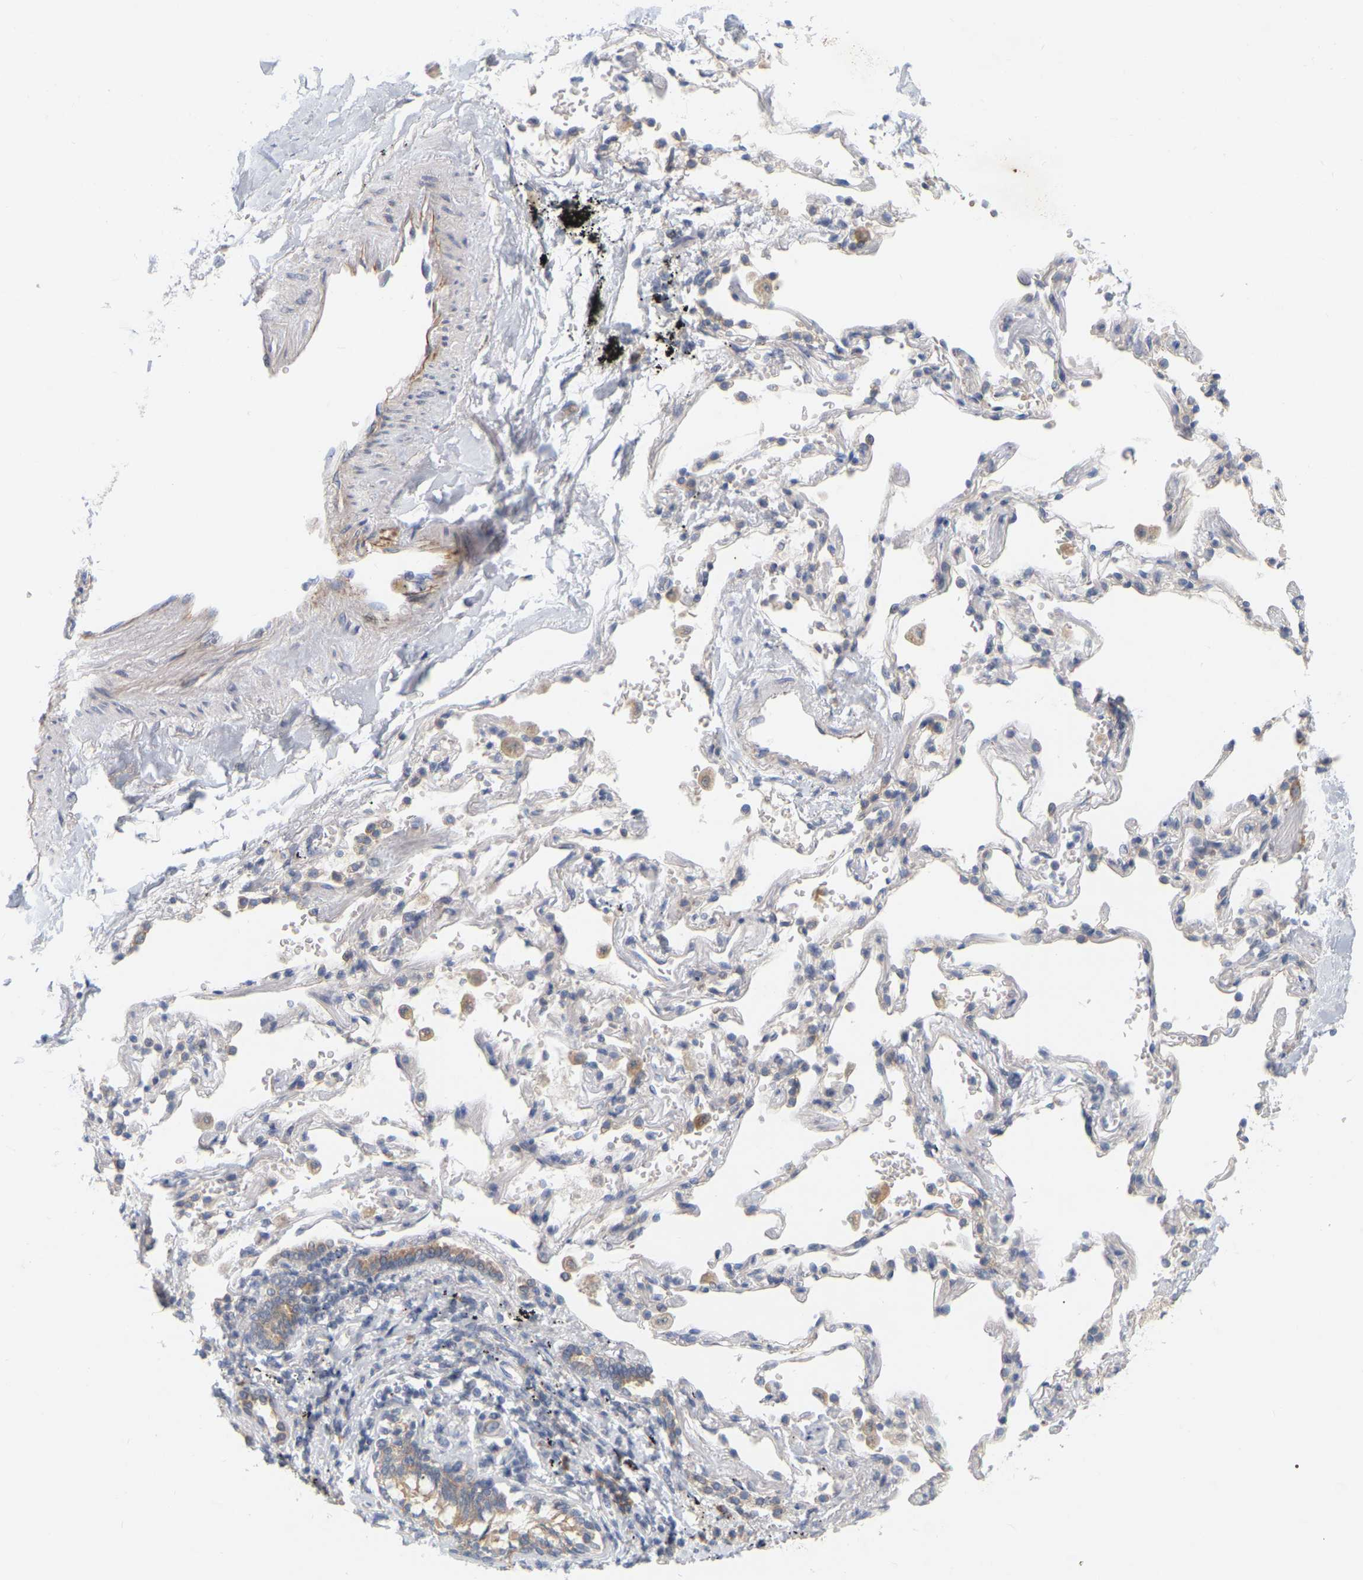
{"staining": {"intensity": "negative", "quantity": "none", "location": "none"}, "tissue": "adipose tissue", "cell_type": "Adipocytes", "image_type": "normal", "snomed": [{"axis": "morphology", "description": "Normal tissue, NOS"}, {"axis": "topography", "description": "Cartilage tissue"}, {"axis": "topography", "description": "Lung"}], "caption": "A high-resolution photomicrograph shows immunohistochemistry (IHC) staining of unremarkable adipose tissue, which demonstrates no significant expression in adipocytes. (Stains: DAB (3,3'-diaminobenzidine) IHC with hematoxylin counter stain, Microscopy: brightfield microscopy at high magnification).", "gene": "MINDY4", "patient": {"sex": "female", "age": 77}}